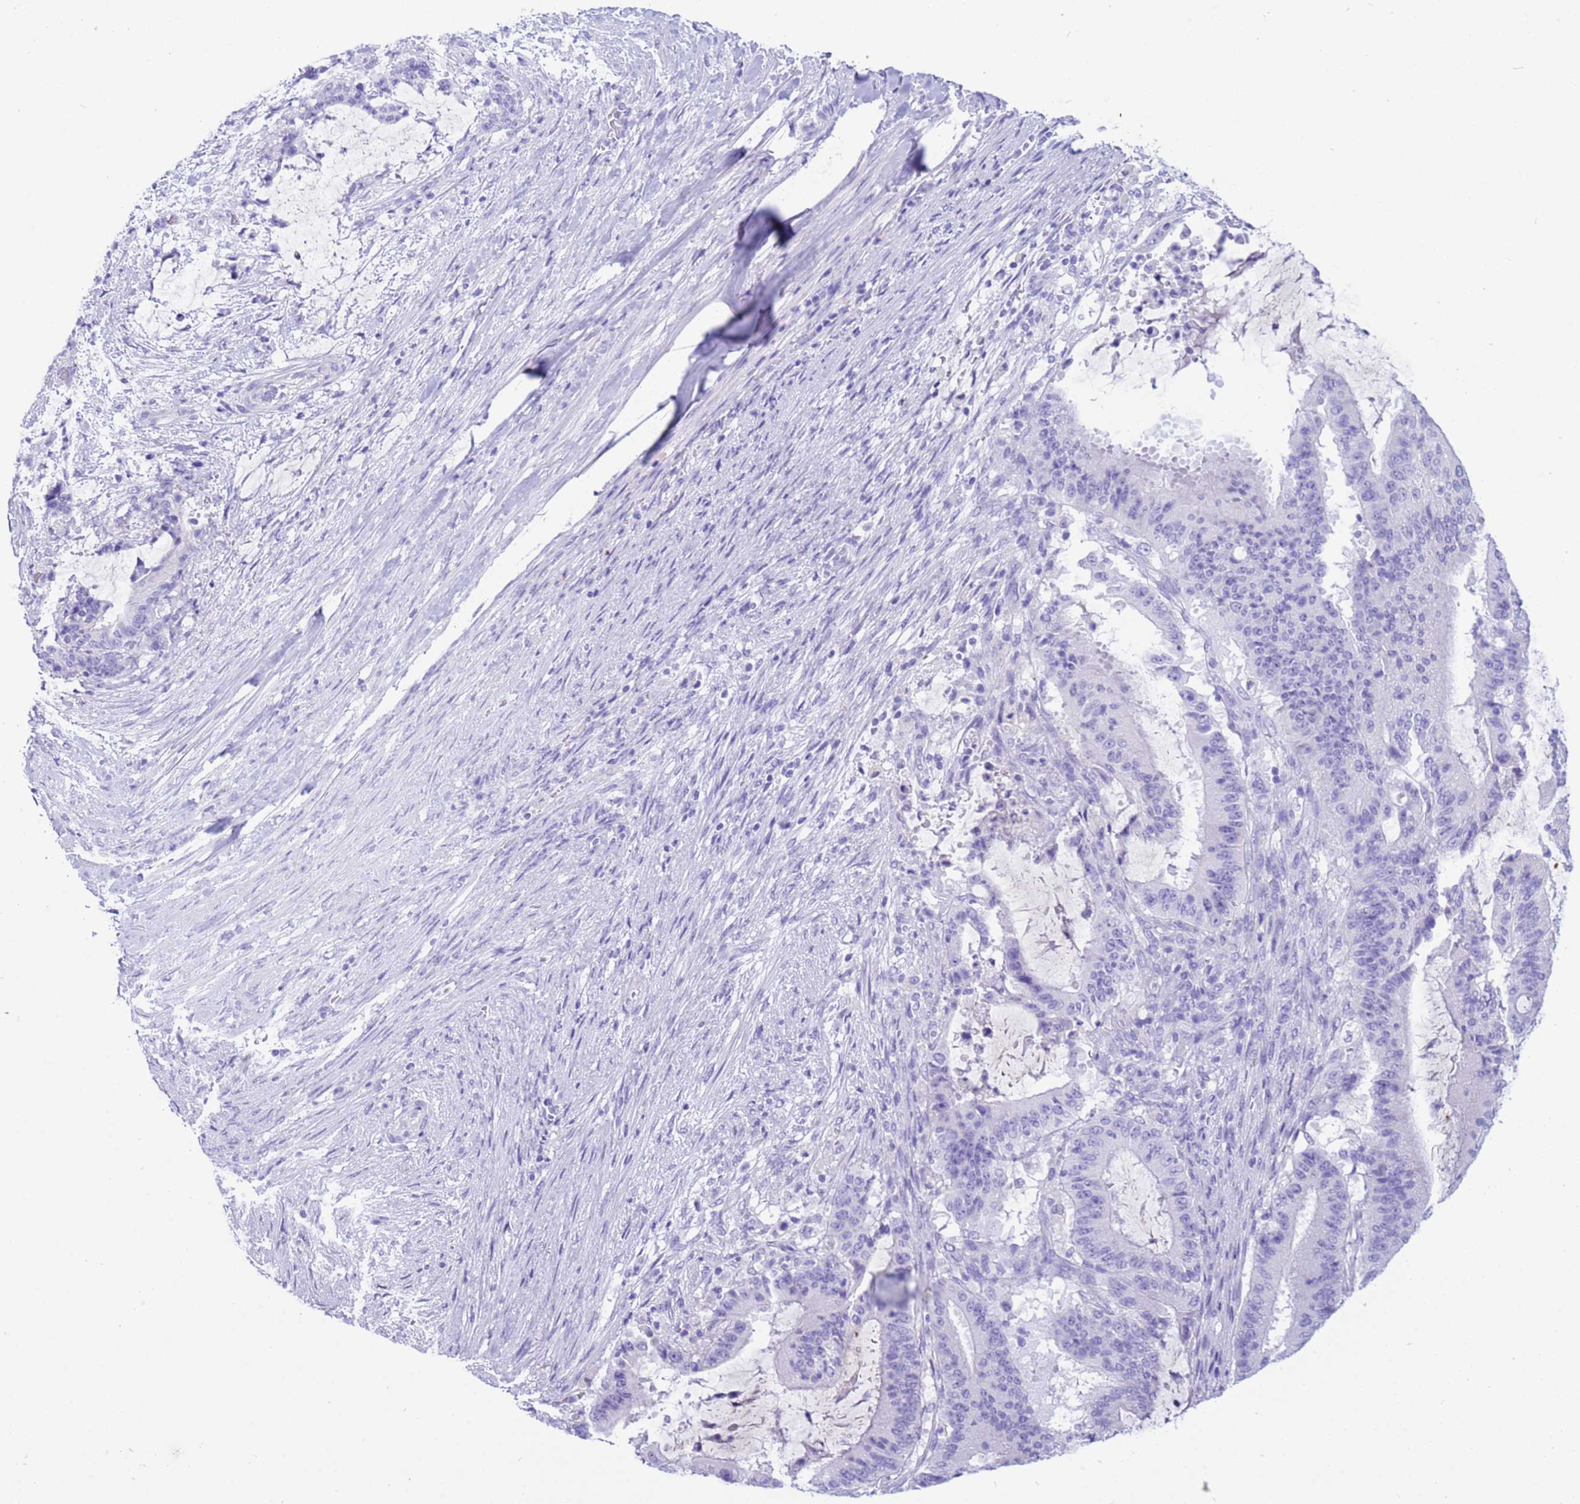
{"staining": {"intensity": "negative", "quantity": "none", "location": "none"}, "tissue": "liver cancer", "cell_type": "Tumor cells", "image_type": "cancer", "snomed": [{"axis": "morphology", "description": "Normal tissue, NOS"}, {"axis": "morphology", "description": "Cholangiocarcinoma"}, {"axis": "topography", "description": "Liver"}, {"axis": "topography", "description": "Peripheral nerve tissue"}], "caption": "Immunohistochemistry photomicrograph of neoplastic tissue: human liver cancer (cholangiocarcinoma) stained with DAB demonstrates no significant protein staining in tumor cells. (Immunohistochemistry (ihc), brightfield microscopy, high magnification).", "gene": "CPB1", "patient": {"sex": "female", "age": 73}}